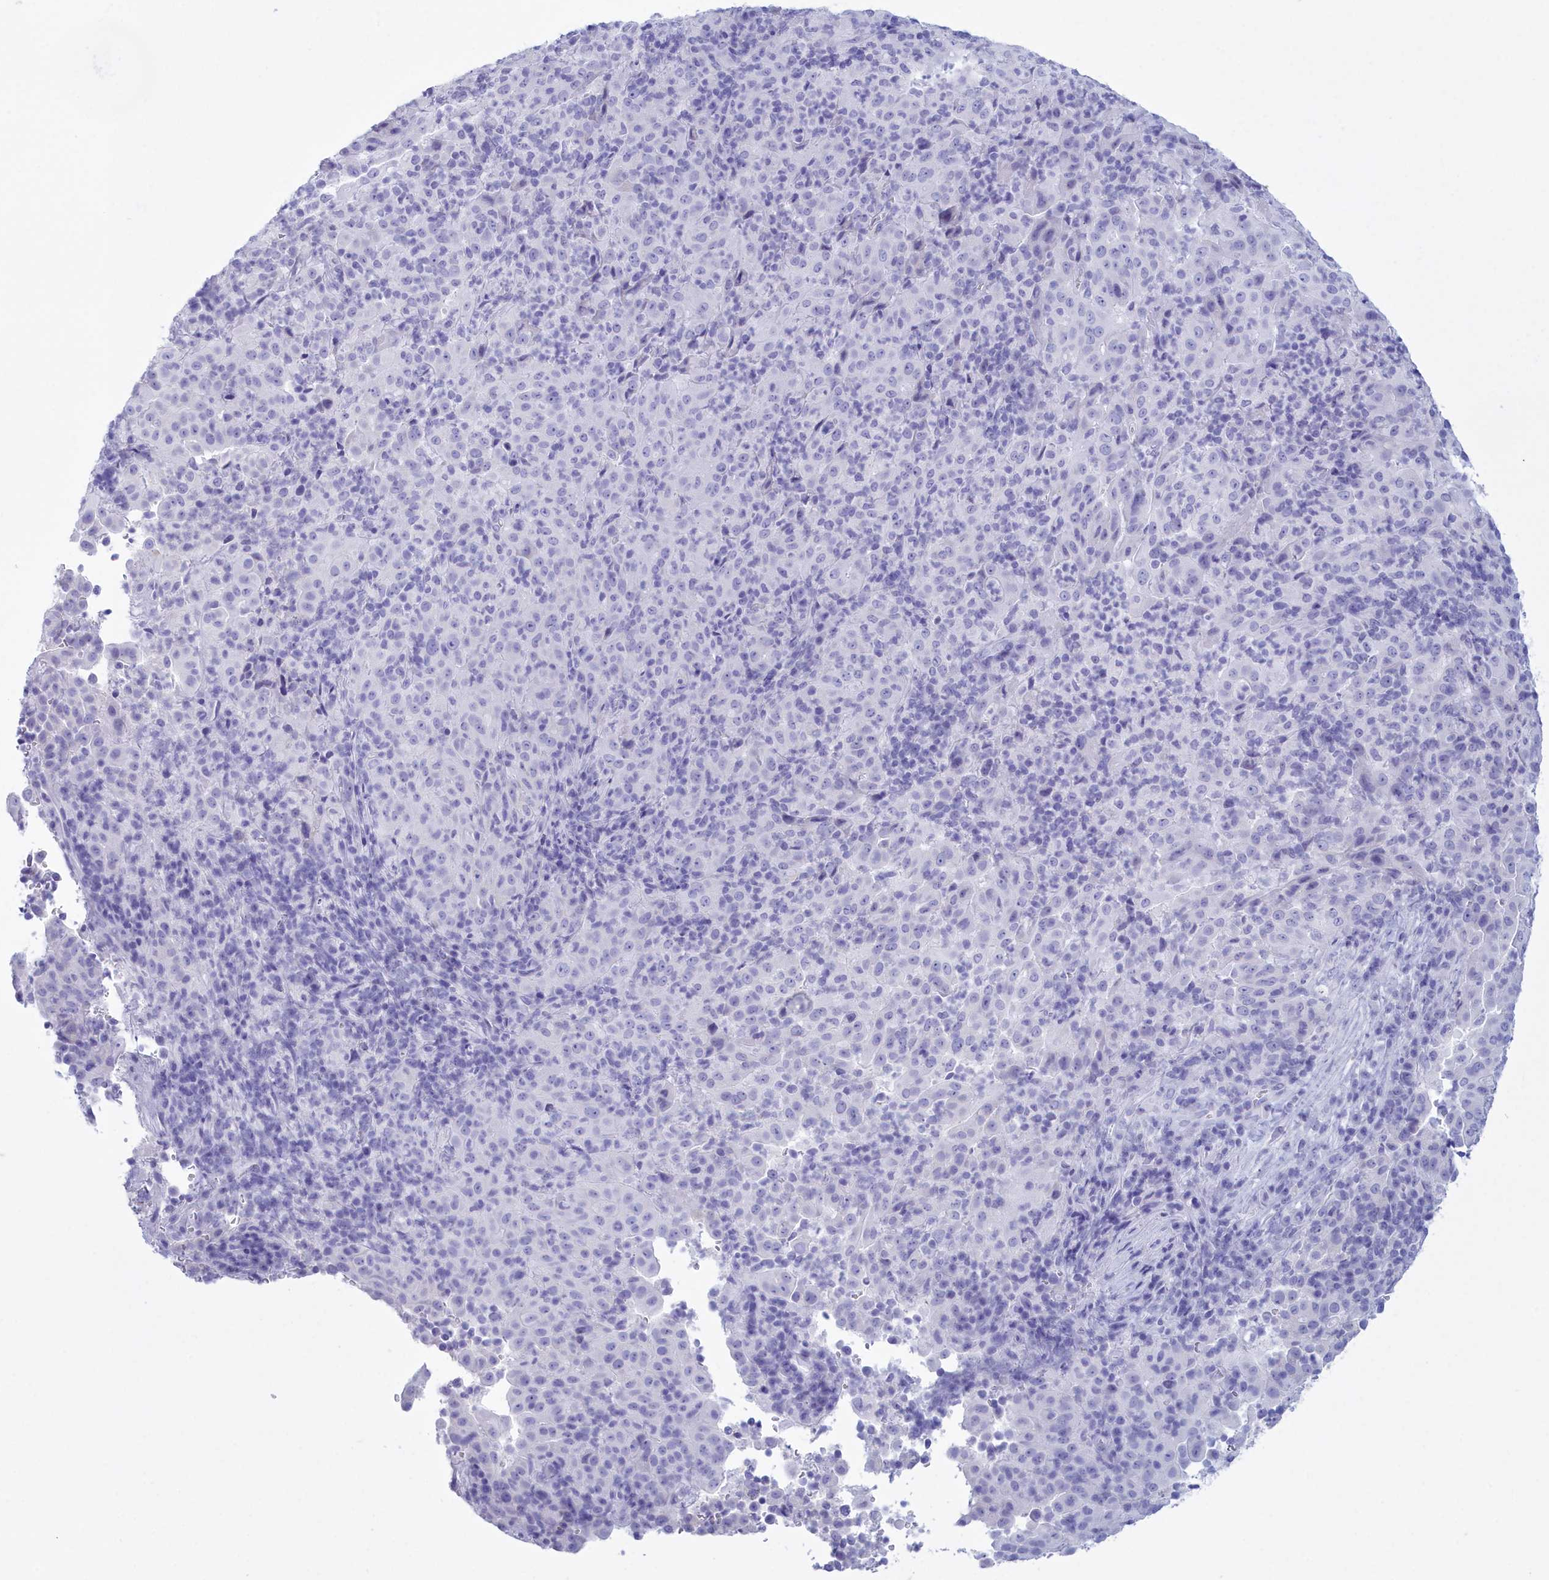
{"staining": {"intensity": "negative", "quantity": "none", "location": "none"}, "tissue": "pancreatic cancer", "cell_type": "Tumor cells", "image_type": "cancer", "snomed": [{"axis": "morphology", "description": "Adenocarcinoma, NOS"}, {"axis": "topography", "description": "Pancreas"}], "caption": "An immunohistochemistry image of pancreatic cancer is shown. There is no staining in tumor cells of pancreatic cancer.", "gene": "TMEM97", "patient": {"sex": "male", "age": 63}}